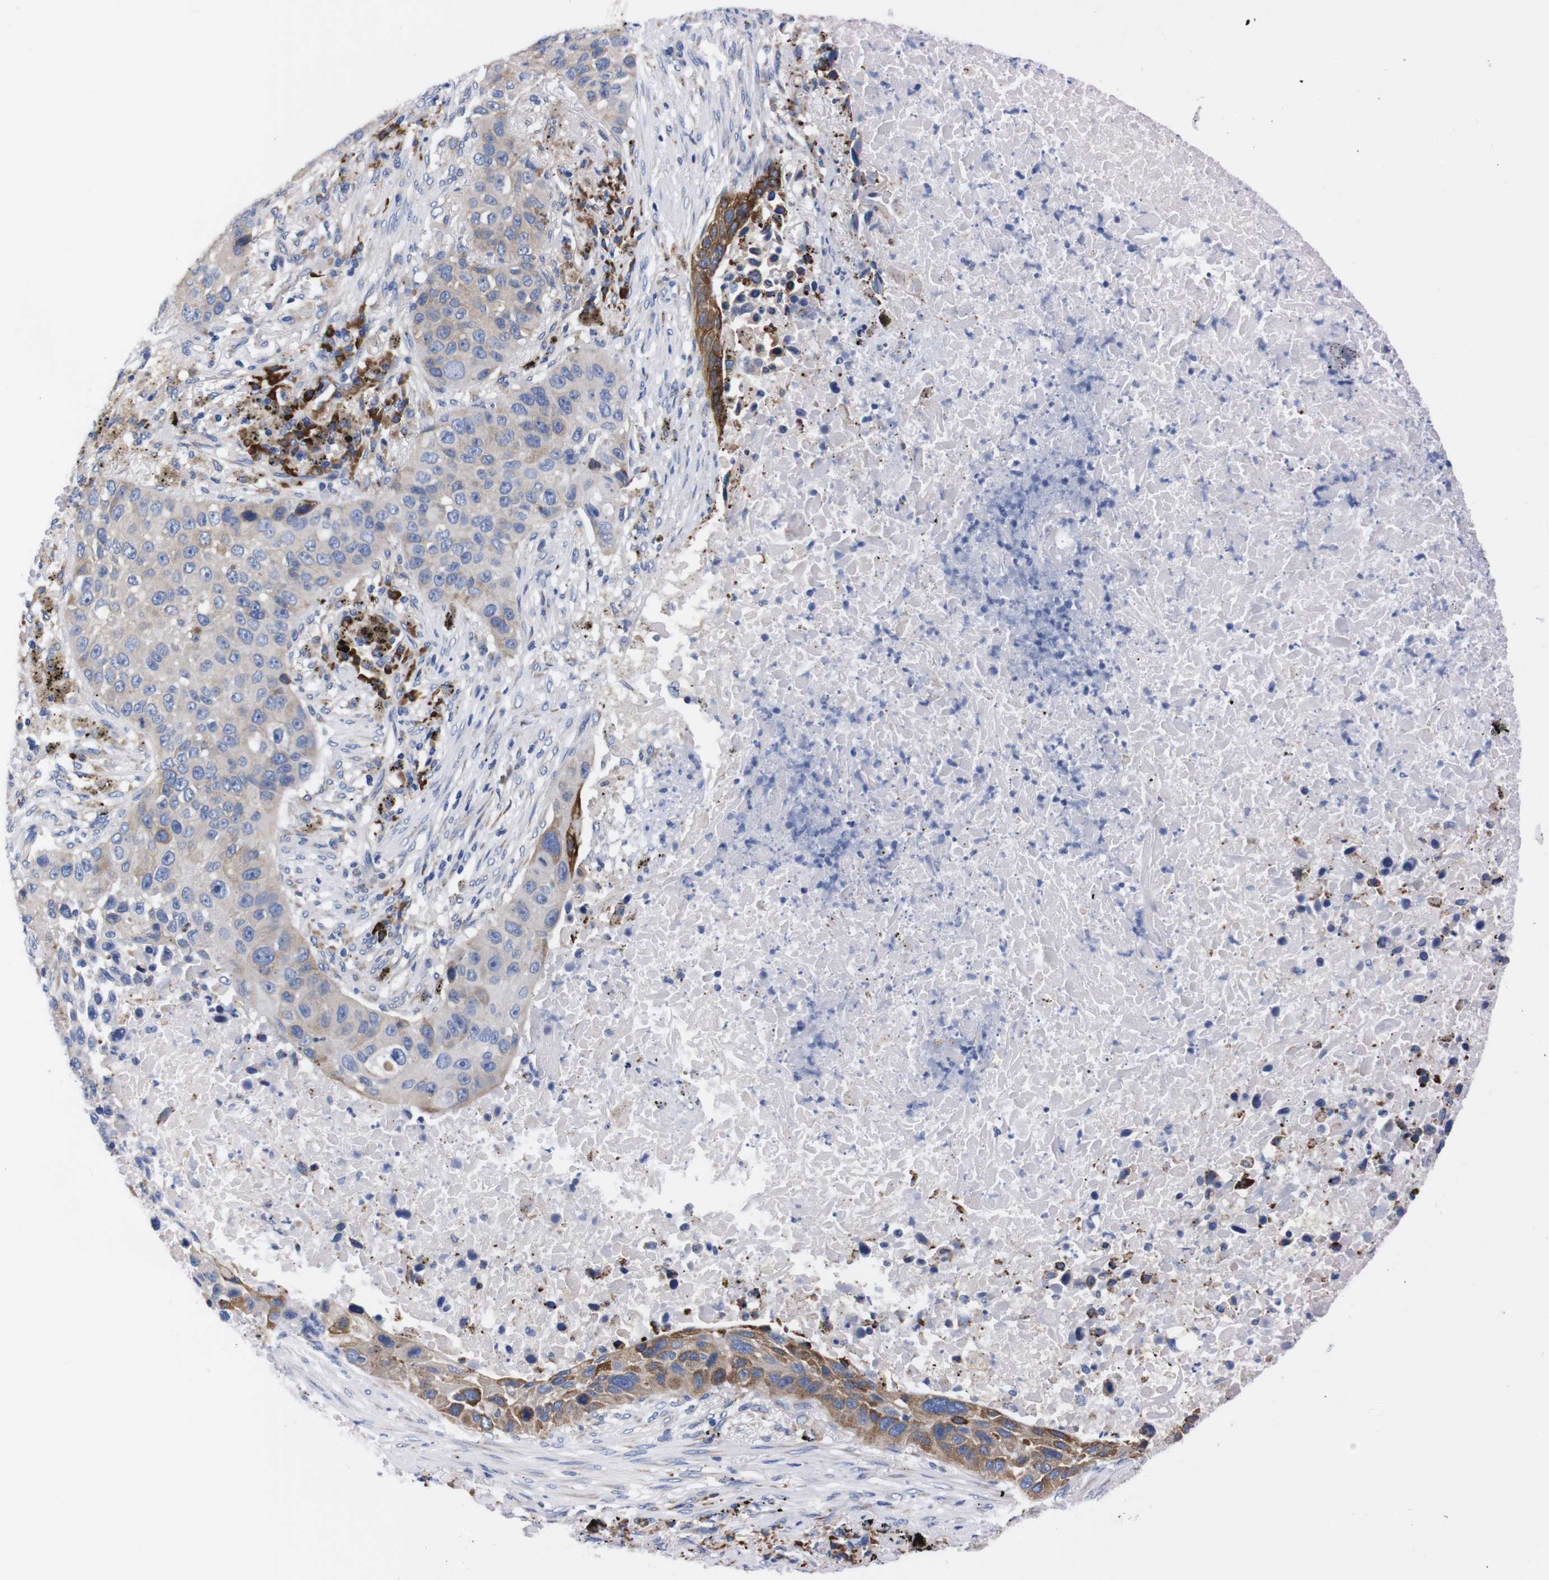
{"staining": {"intensity": "weak", "quantity": "25%-75%", "location": "cytoplasmic/membranous"}, "tissue": "lung cancer", "cell_type": "Tumor cells", "image_type": "cancer", "snomed": [{"axis": "morphology", "description": "Squamous cell carcinoma, NOS"}, {"axis": "topography", "description": "Lung"}], "caption": "Brown immunohistochemical staining in lung cancer displays weak cytoplasmic/membranous positivity in approximately 25%-75% of tumor cells.", "gene": "NEBL", "patient": {"sex": "male", "age": 57}}